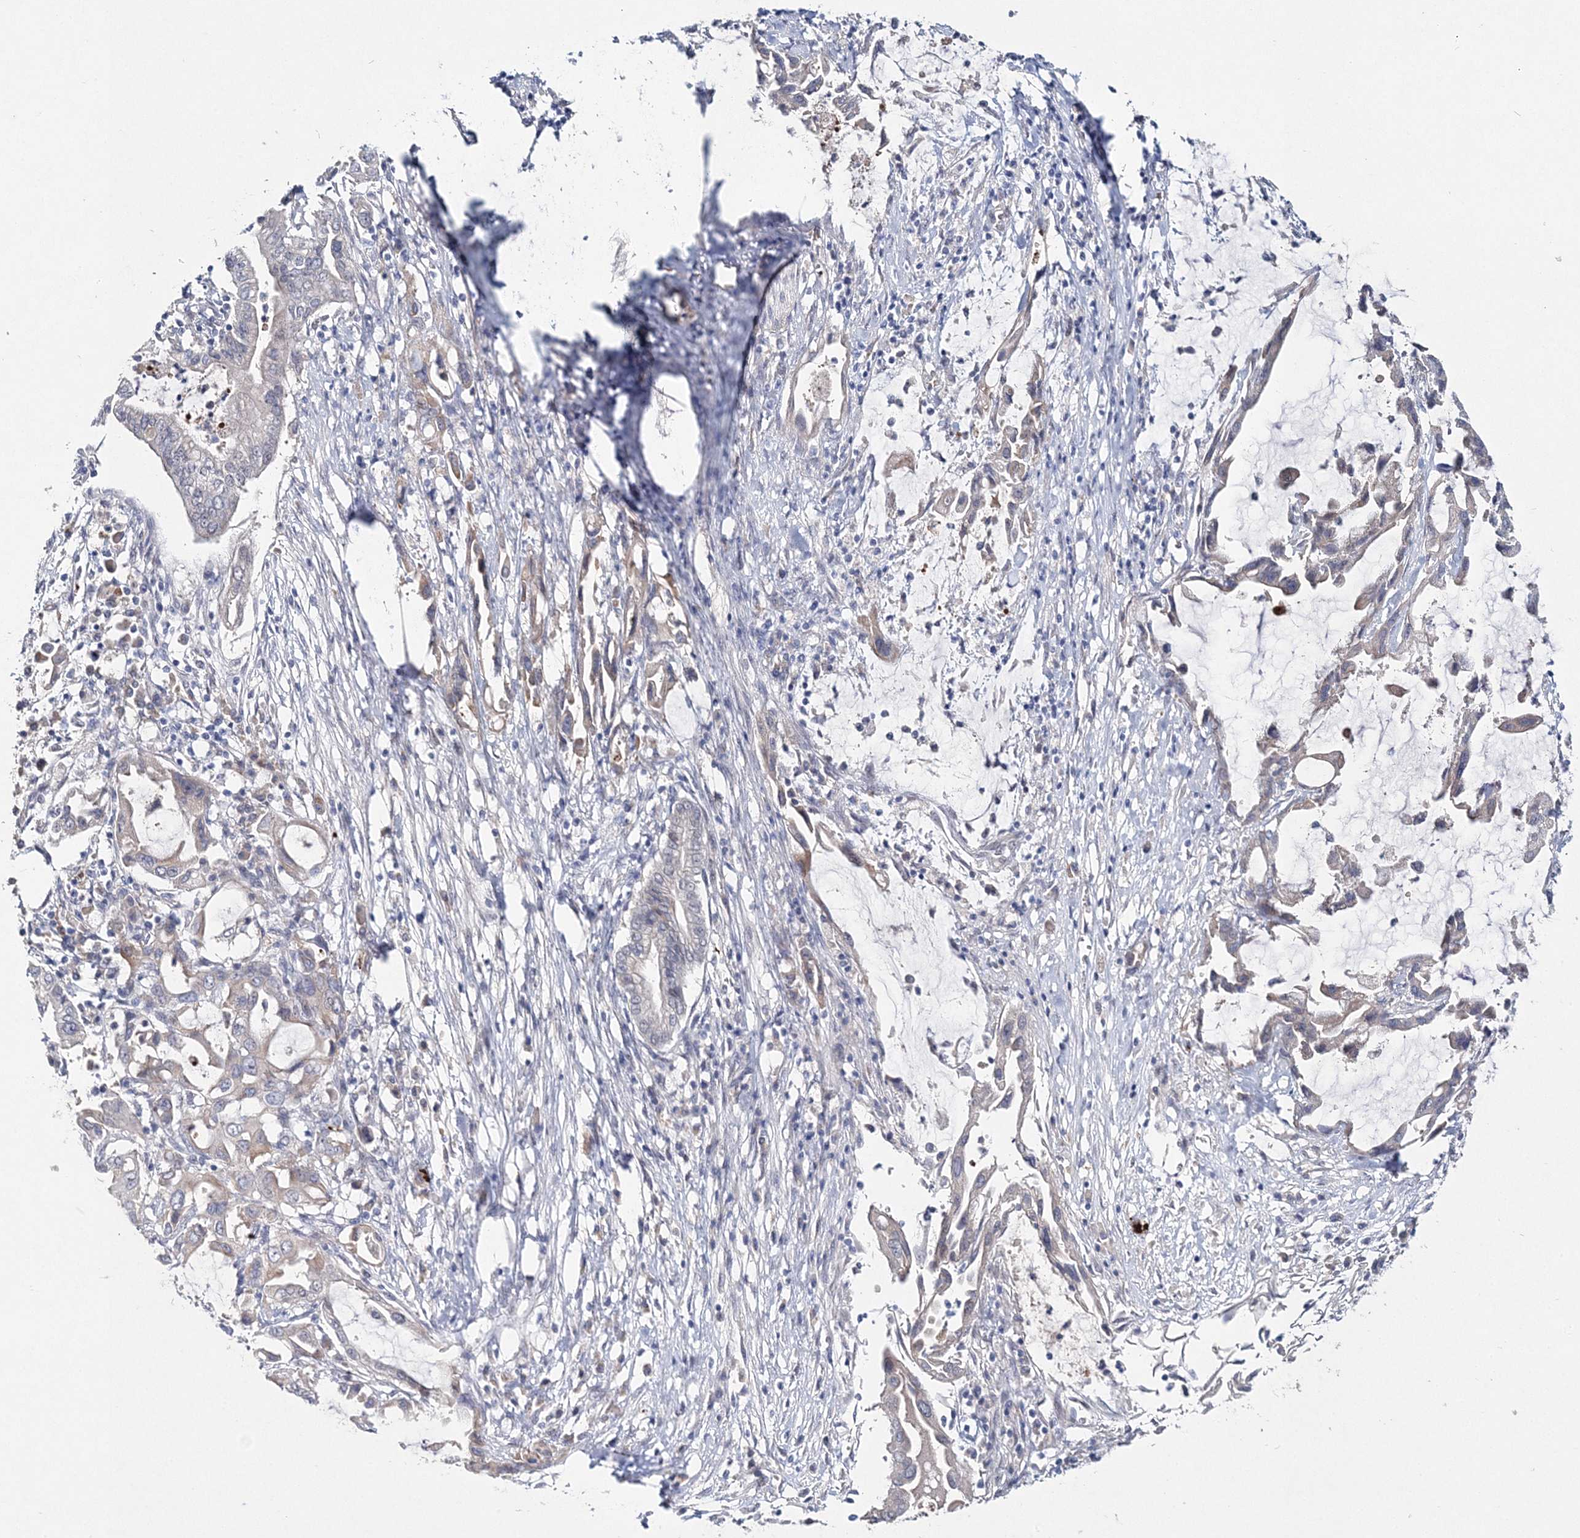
{"staining": {"intensity": "weak", "quantity": "25%-75%", "location": "cytoplasmic/membranous"}, "tissue": "pancreatic cancer", "cell_type": "Tumor cells", "image_type": "cancer", "snomed": [{"axis": "morphology", "description": "Adenocarcinoma, NOS"}, {"axis": "topography", "description": "Pancreas"}], "caption": "This photomicrograph exhibits pancreatic adenocarcinoma stained with immunohistochemistry to label a protein in brown. The cytoplasmic/membranous of tumor cells show weak positivity for the protein. Nuclei are counter-stained blue.", "gene": "MYOZ2", "patient": {"sex": "female", "age": 57}}